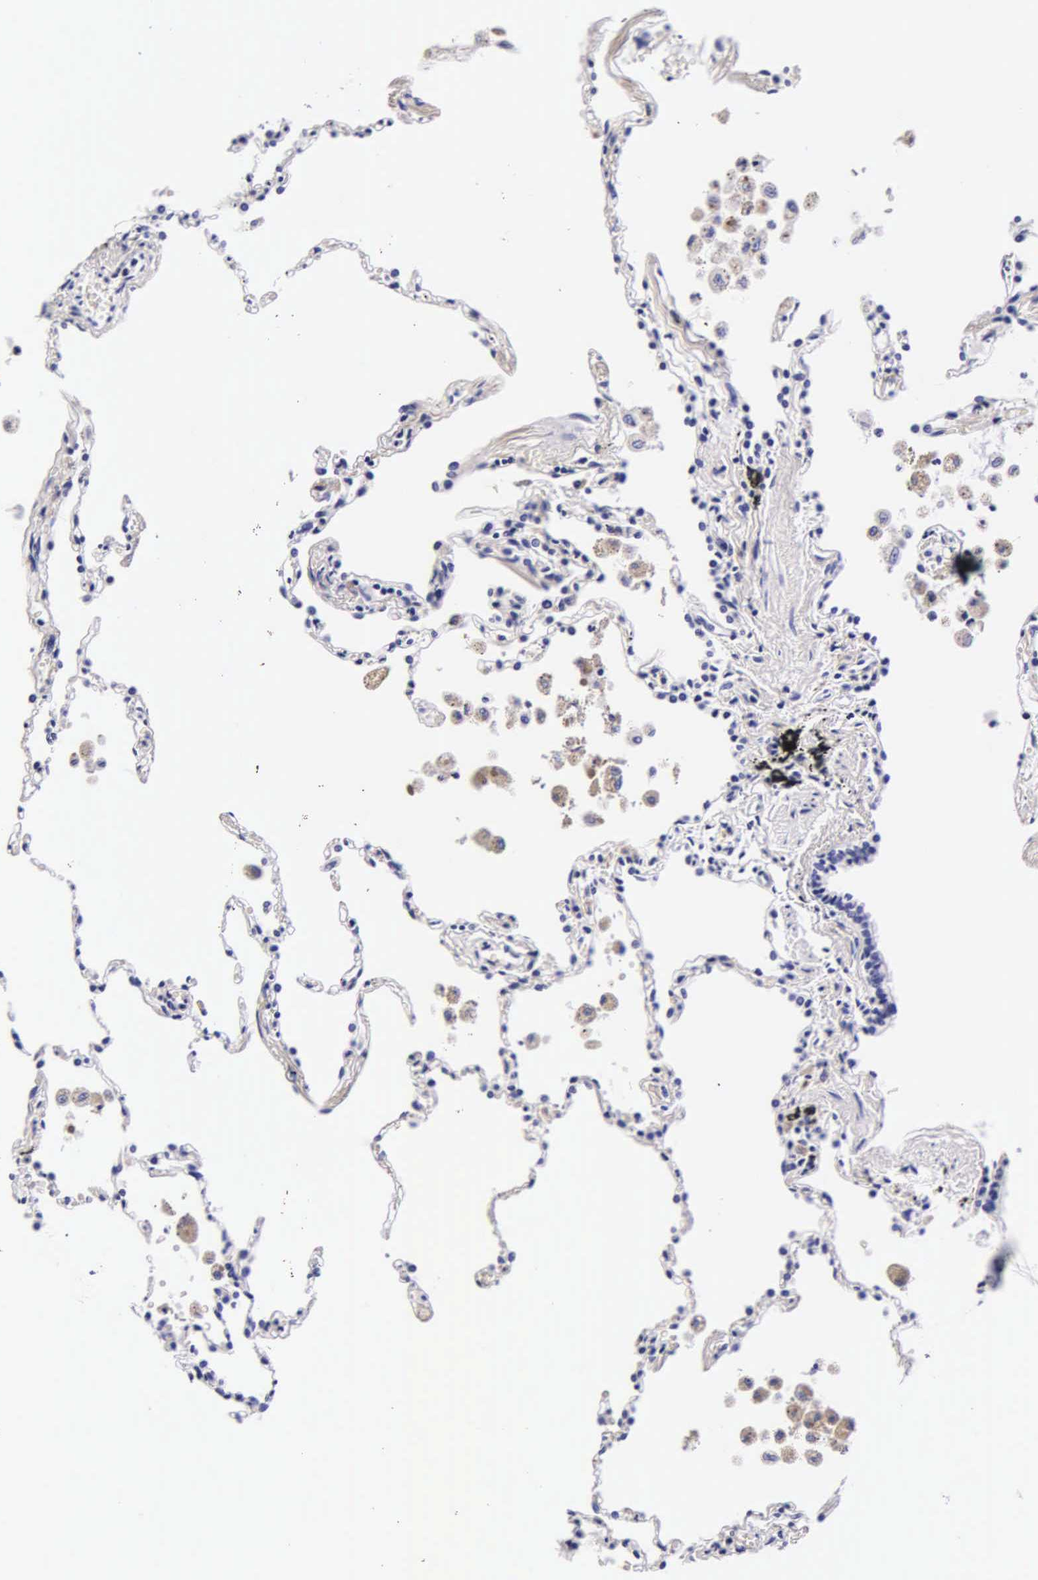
{"staining": {"intensity": "negative", "quantity": "none", "location": "none"}, "tissue": "lung", "cell_type": "Alveolar cells", "image_type": "normal", "snomed": [{"axis": "morphology", "description": "Normal tissue, NOS"}, {"axis": "topography", "description": "Lung"}], "caption": "Image shows no protein expression in alveolar cells of normal lung.", "gene": "DGCR2", "patient": {"sex": "male", "age": 71}}